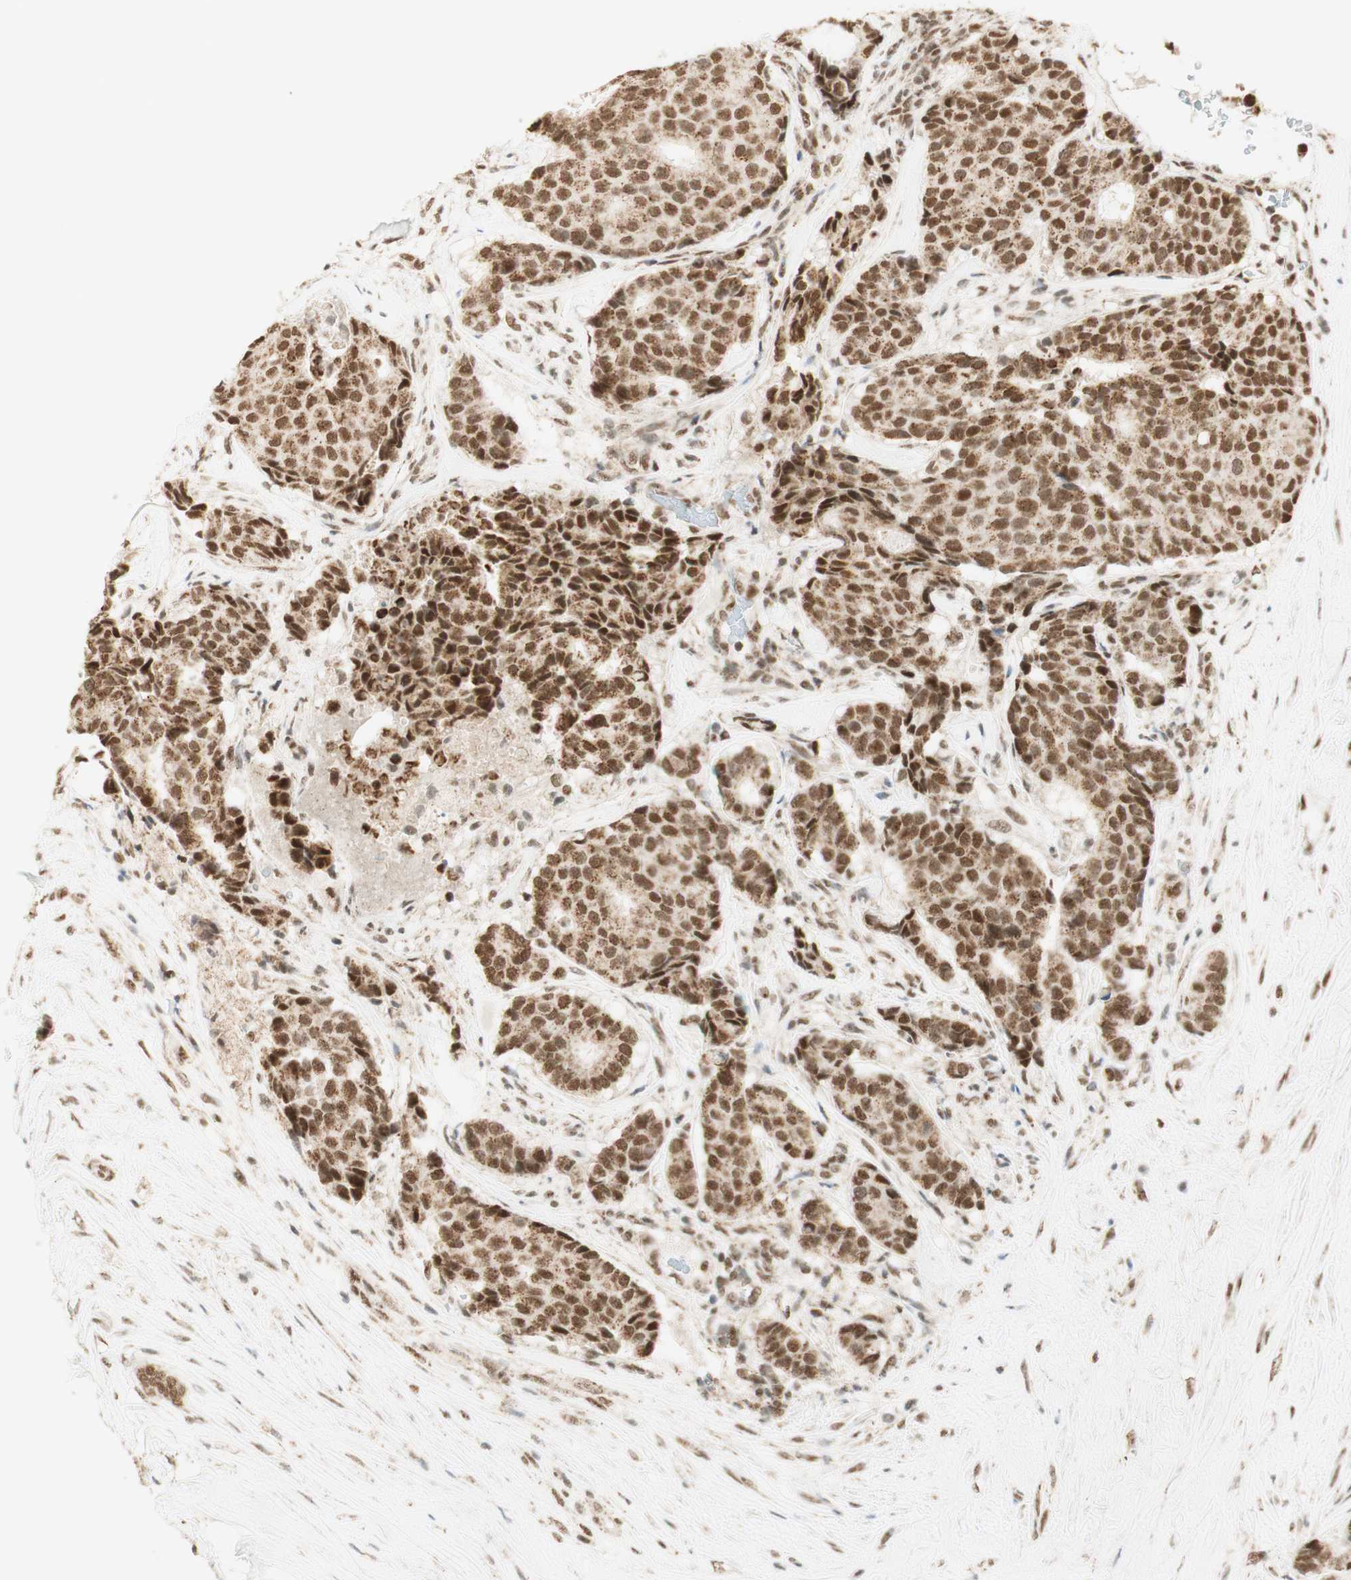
{"staining": {"intensity": "strong", "quantity": ">75%", "location": "nuclear"}, "tissue": "breast cancer", "cell_type": "Tumor cells", "image_type": "cancer", "snomed": [{"axis": "morphology", "description": "Duct carcinoma"}, {"axis": "topography", "description": "Breast"}], "caption": "Protein expression analysis of human breast cancer reveals strong nuclear staining in about >75% of tumor cells.", "gene": "ZNF782", "patient": {"sex": "female", "age": 75}}